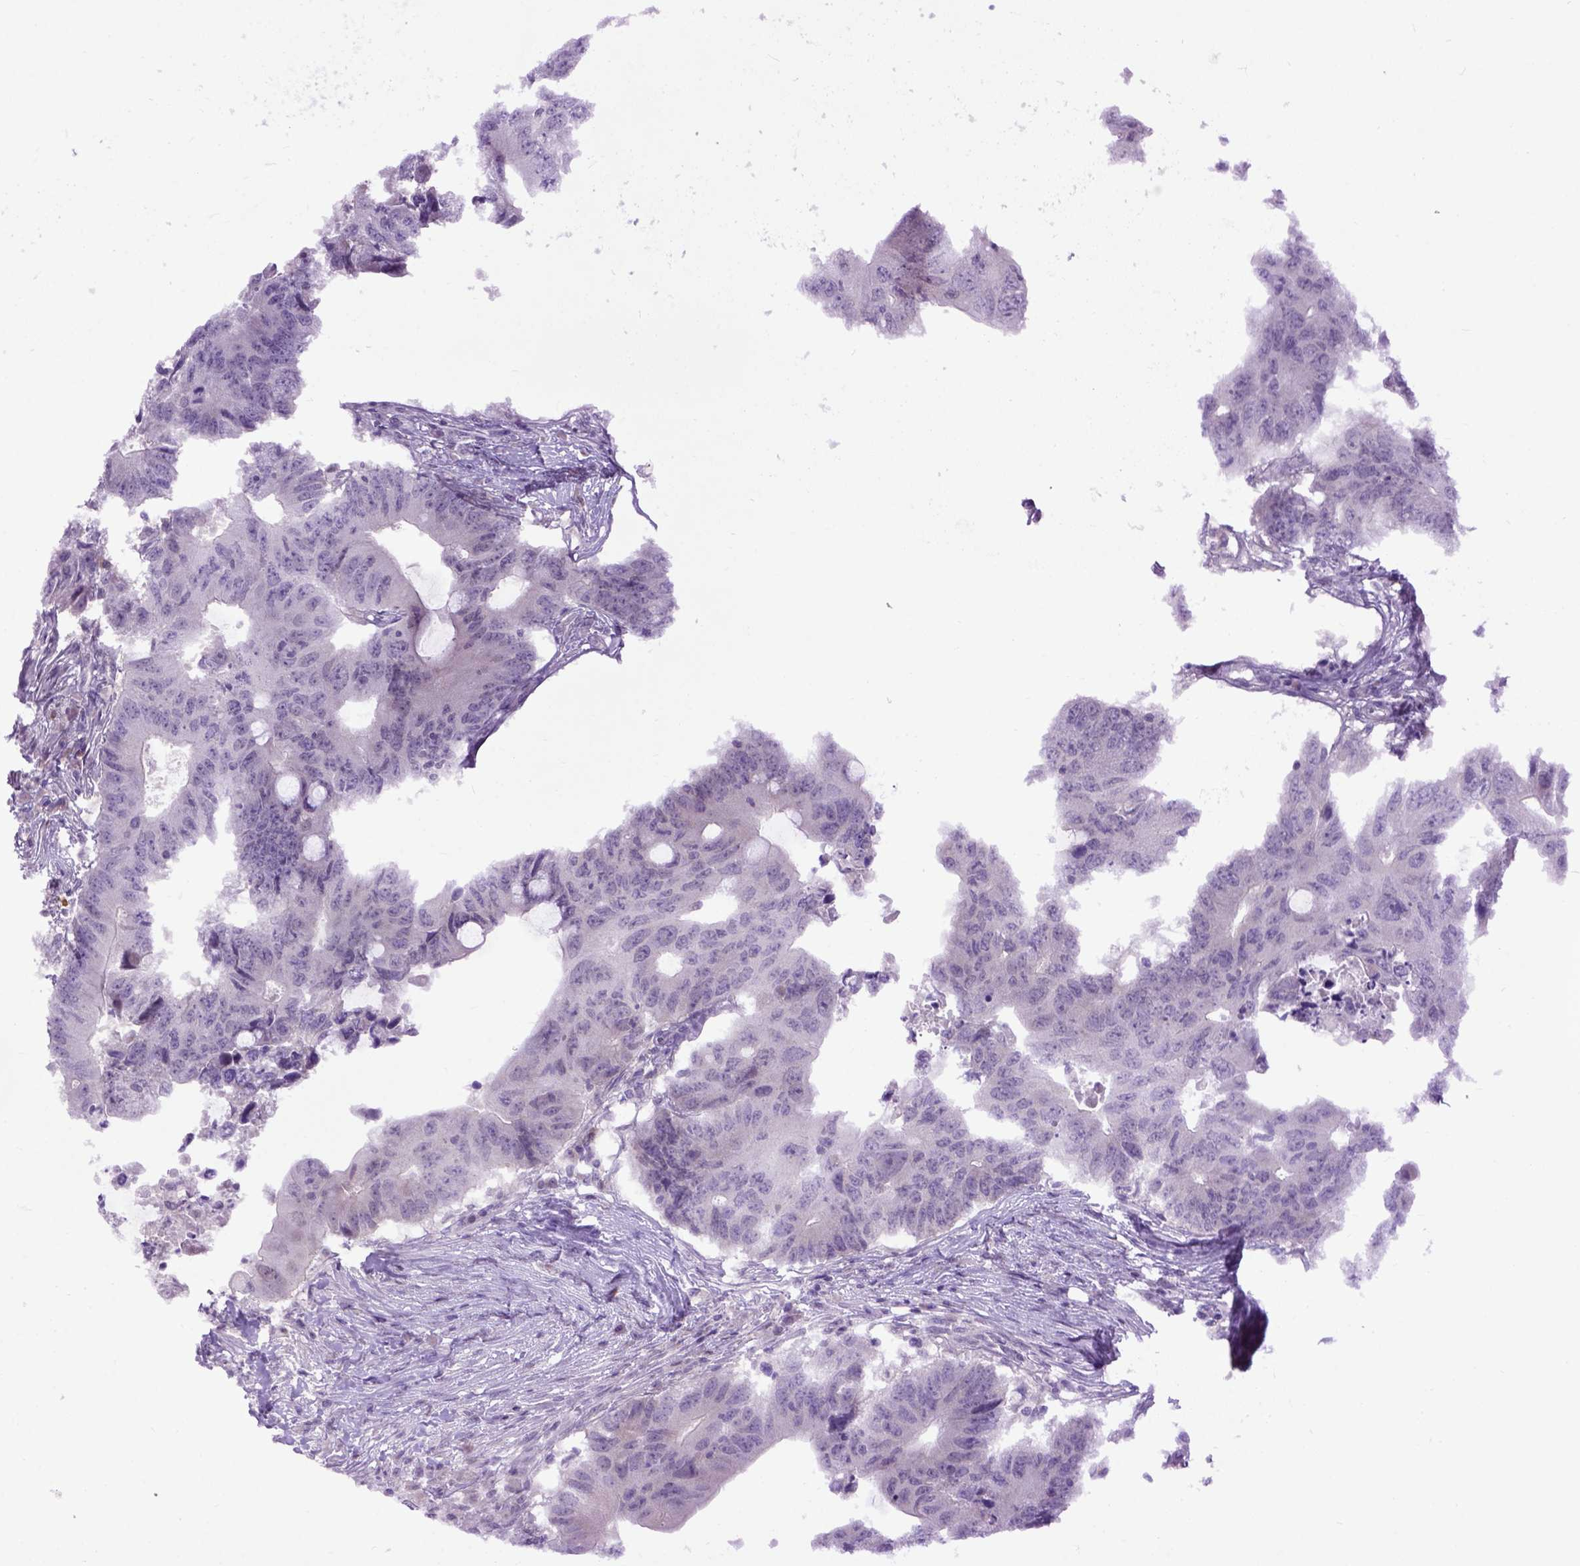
{"staining": {"intensity": "negative", "quantity": "none", "location": "none"}, "tissue": "colorectal cancer", "cell_type": "Tumor cells", "image_type": "cancer", "snomed": [{"axis": "morphology", "description": "Adenocarcinoma, NOS"}, {"axis": "topography", "description": "Colon"}], "caption": "An IHC micrograph of colorectal adenocarcinoma is shown. There is no staining in tumor cells of colorectal adenocarcinoma.", "gene": "EMILIN3", "patient": {"sex": "male", "age": 71}}